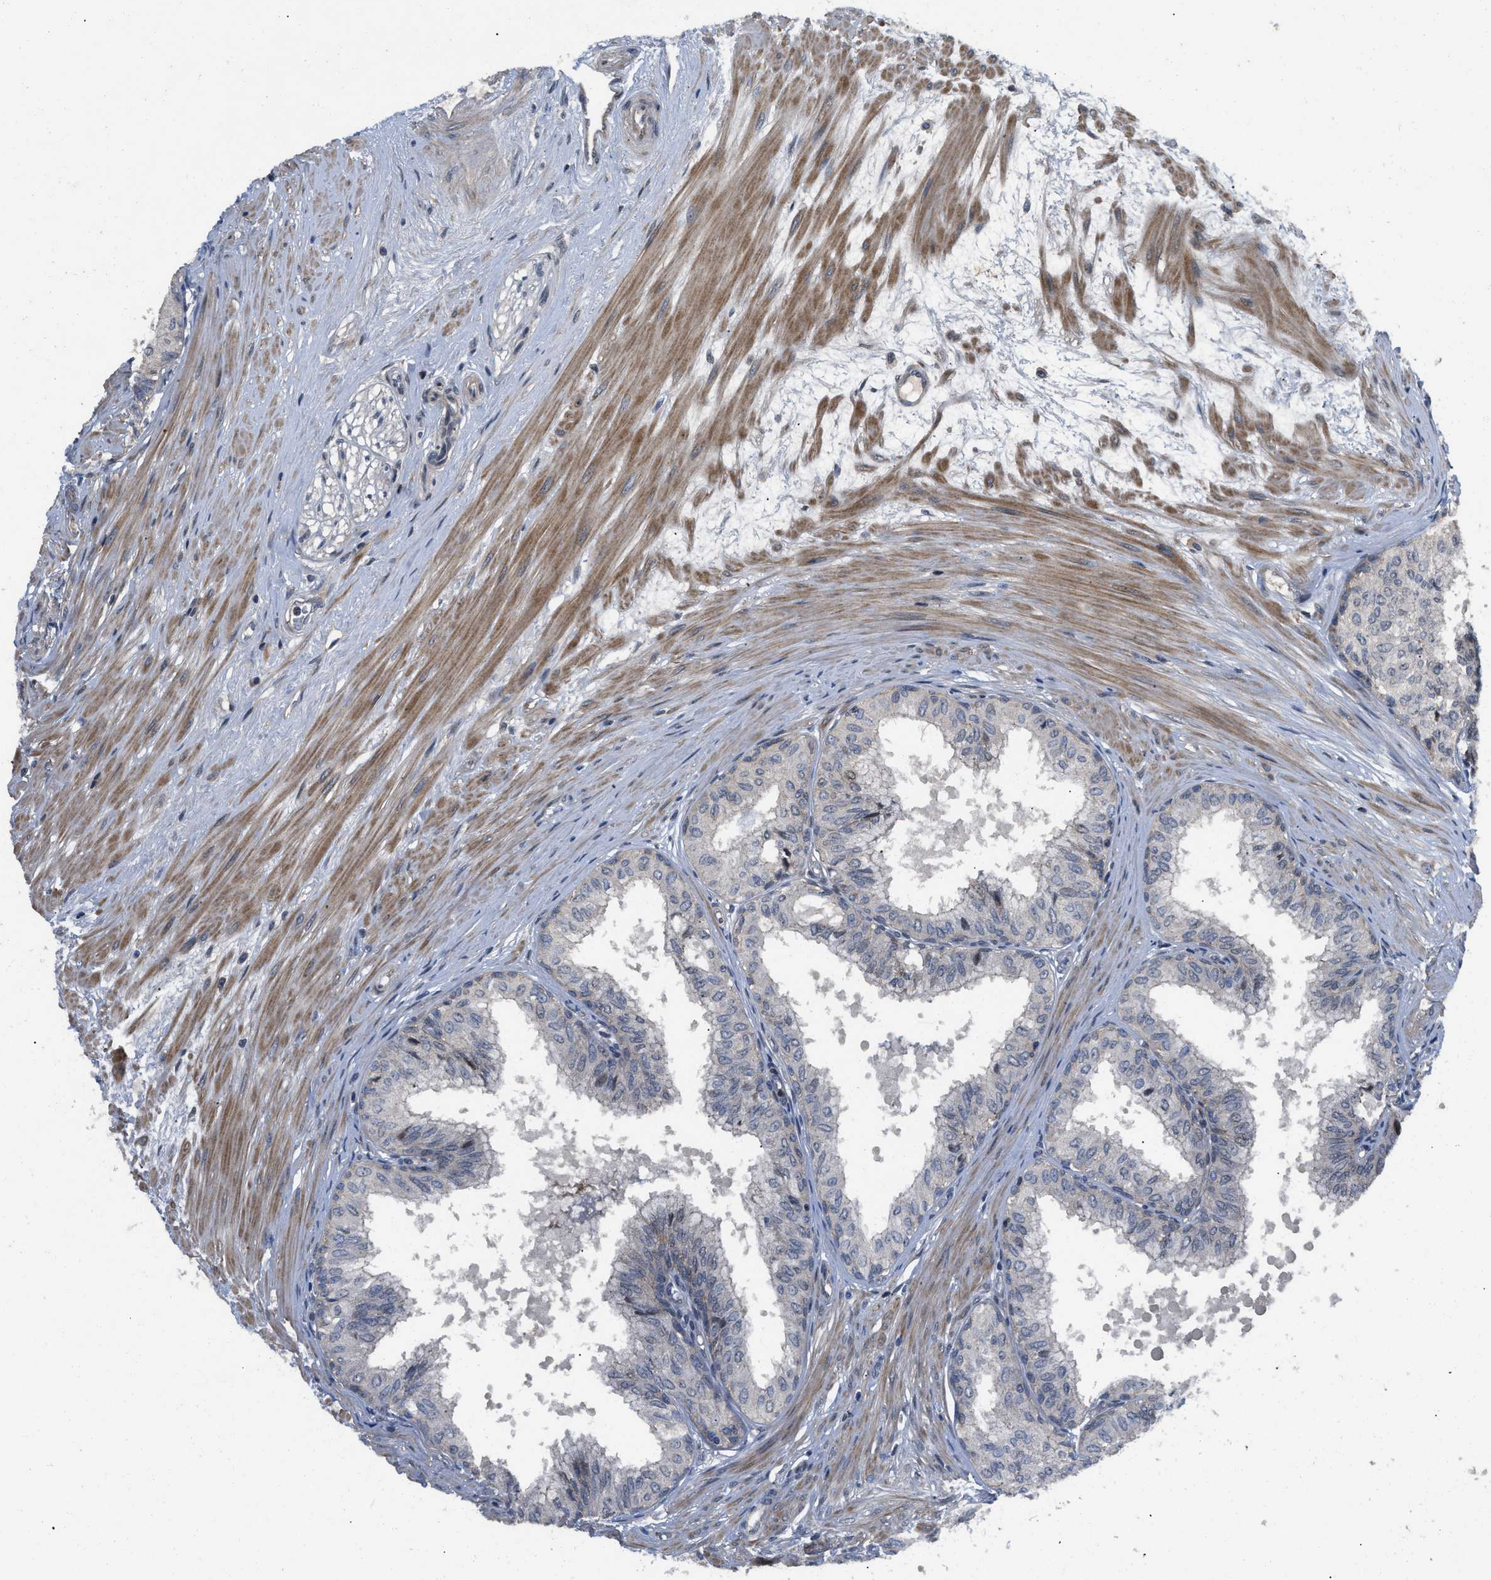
{"staining": {"intensity": "weak", "quantity": "25%-75%", "location": "cytoplasmic/membranous"}, "tissue": "seminal vesicle", "cell_type": "Glandular cells", "image_type": "normal", "snomed": [{"axis": "morphology", "description": "Normal tissue, NOS"}, {"axis": "topography", "description": "Prostate"}, {"axis": "topography", "description": "Seminal veicle"}], "caption": "Immunohistochemical staining of unremarkable seminal vesicle displays 25%-75% levels of weak cytoplasmic/membranous protein positivity in about 25%-75% of glandular cells.", "gene": "PRDM14", "patient": {"sex": "male", "age": 60}}